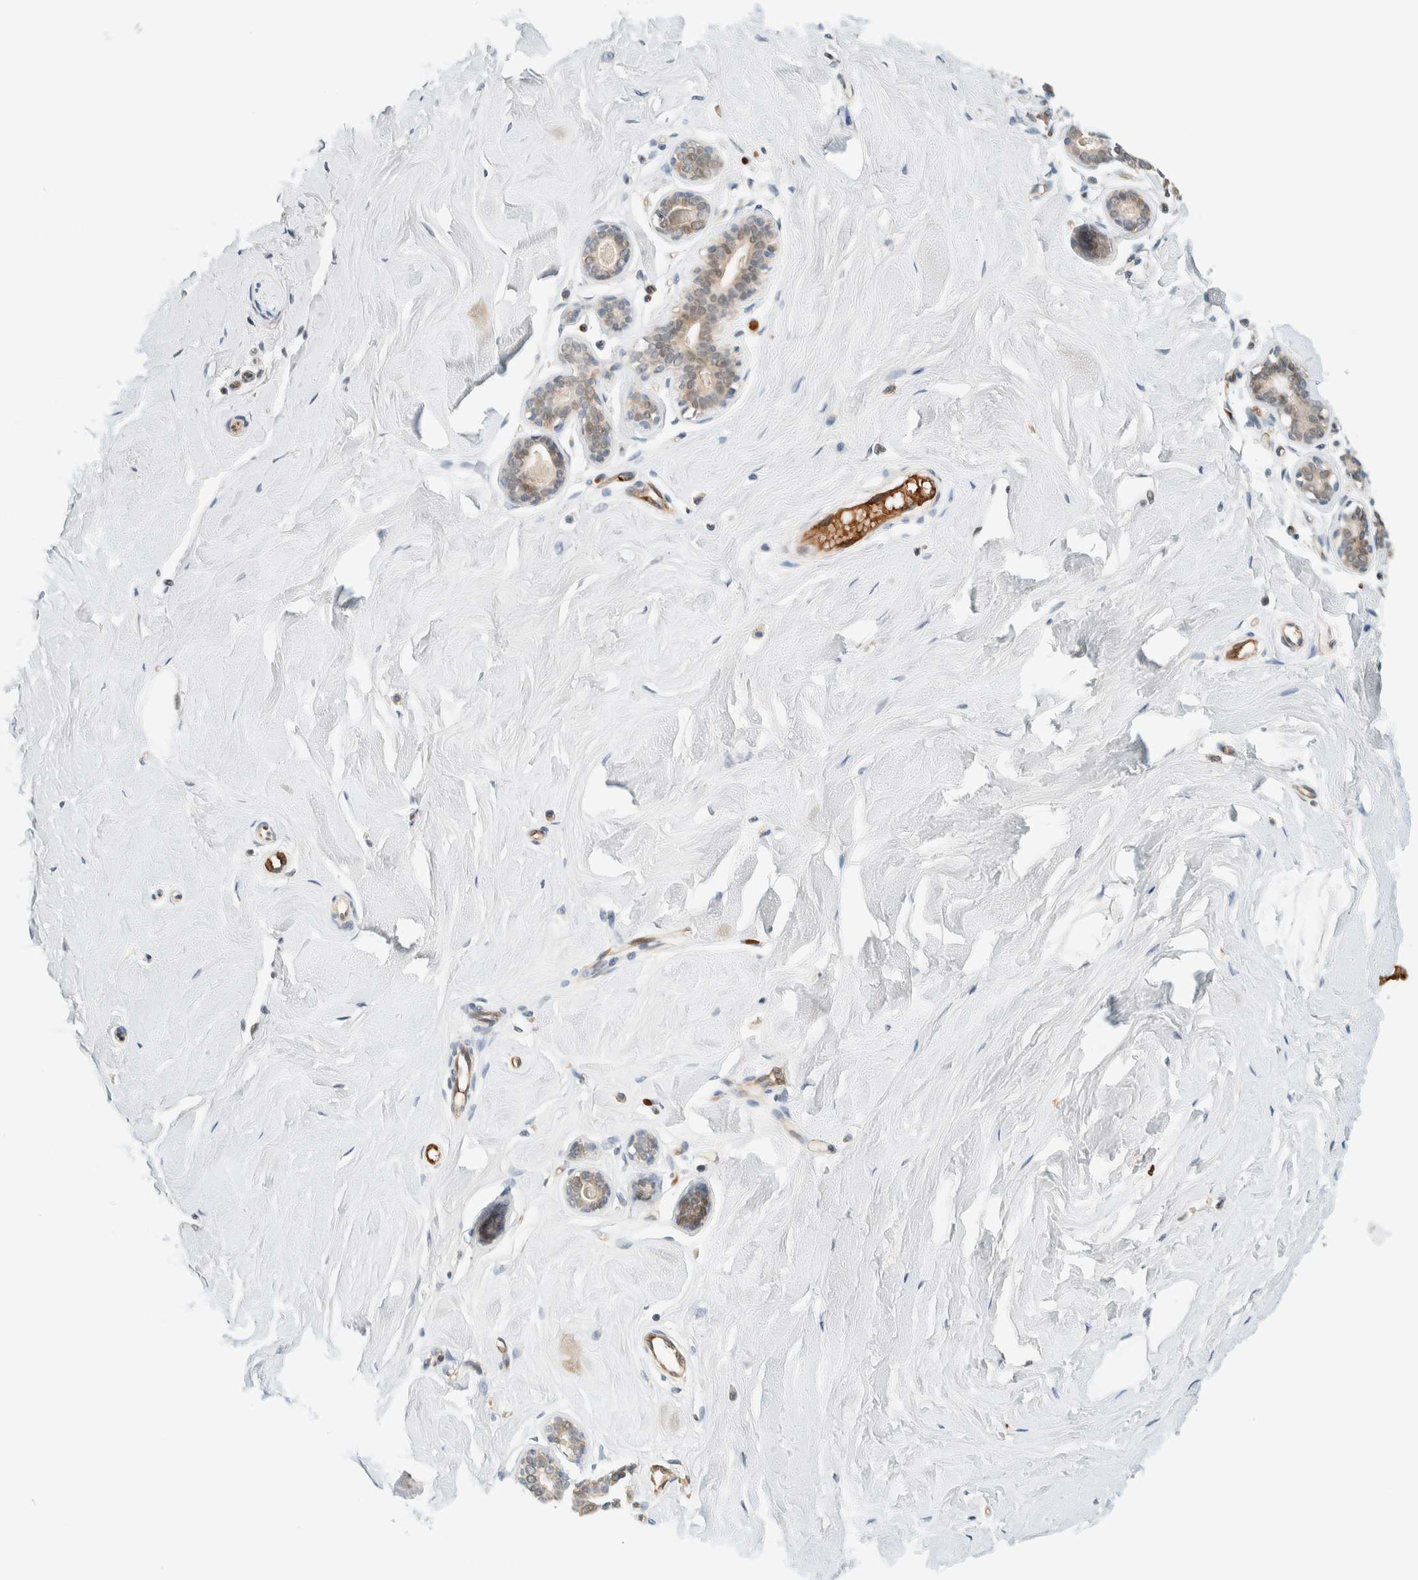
{"staining": {"intensity": "negative", "quantity": "none", "location": "none"}, "tissue": "breast", "cell_type": "Adipocytes", "image_type": "normal", "snomed": [{"axis": "morphology", "description": "Normal tissue, NOS"}, {"axis": "topography", "description": "Breast"}], "caption": "IHC of normal human breast shows no positivity in adipocytes. (DAB immunohistochemistry (IHC) with hematoxylin counter stain).", "gene": "TSTD2", "patient": {"sex": "female", "age": 23}}